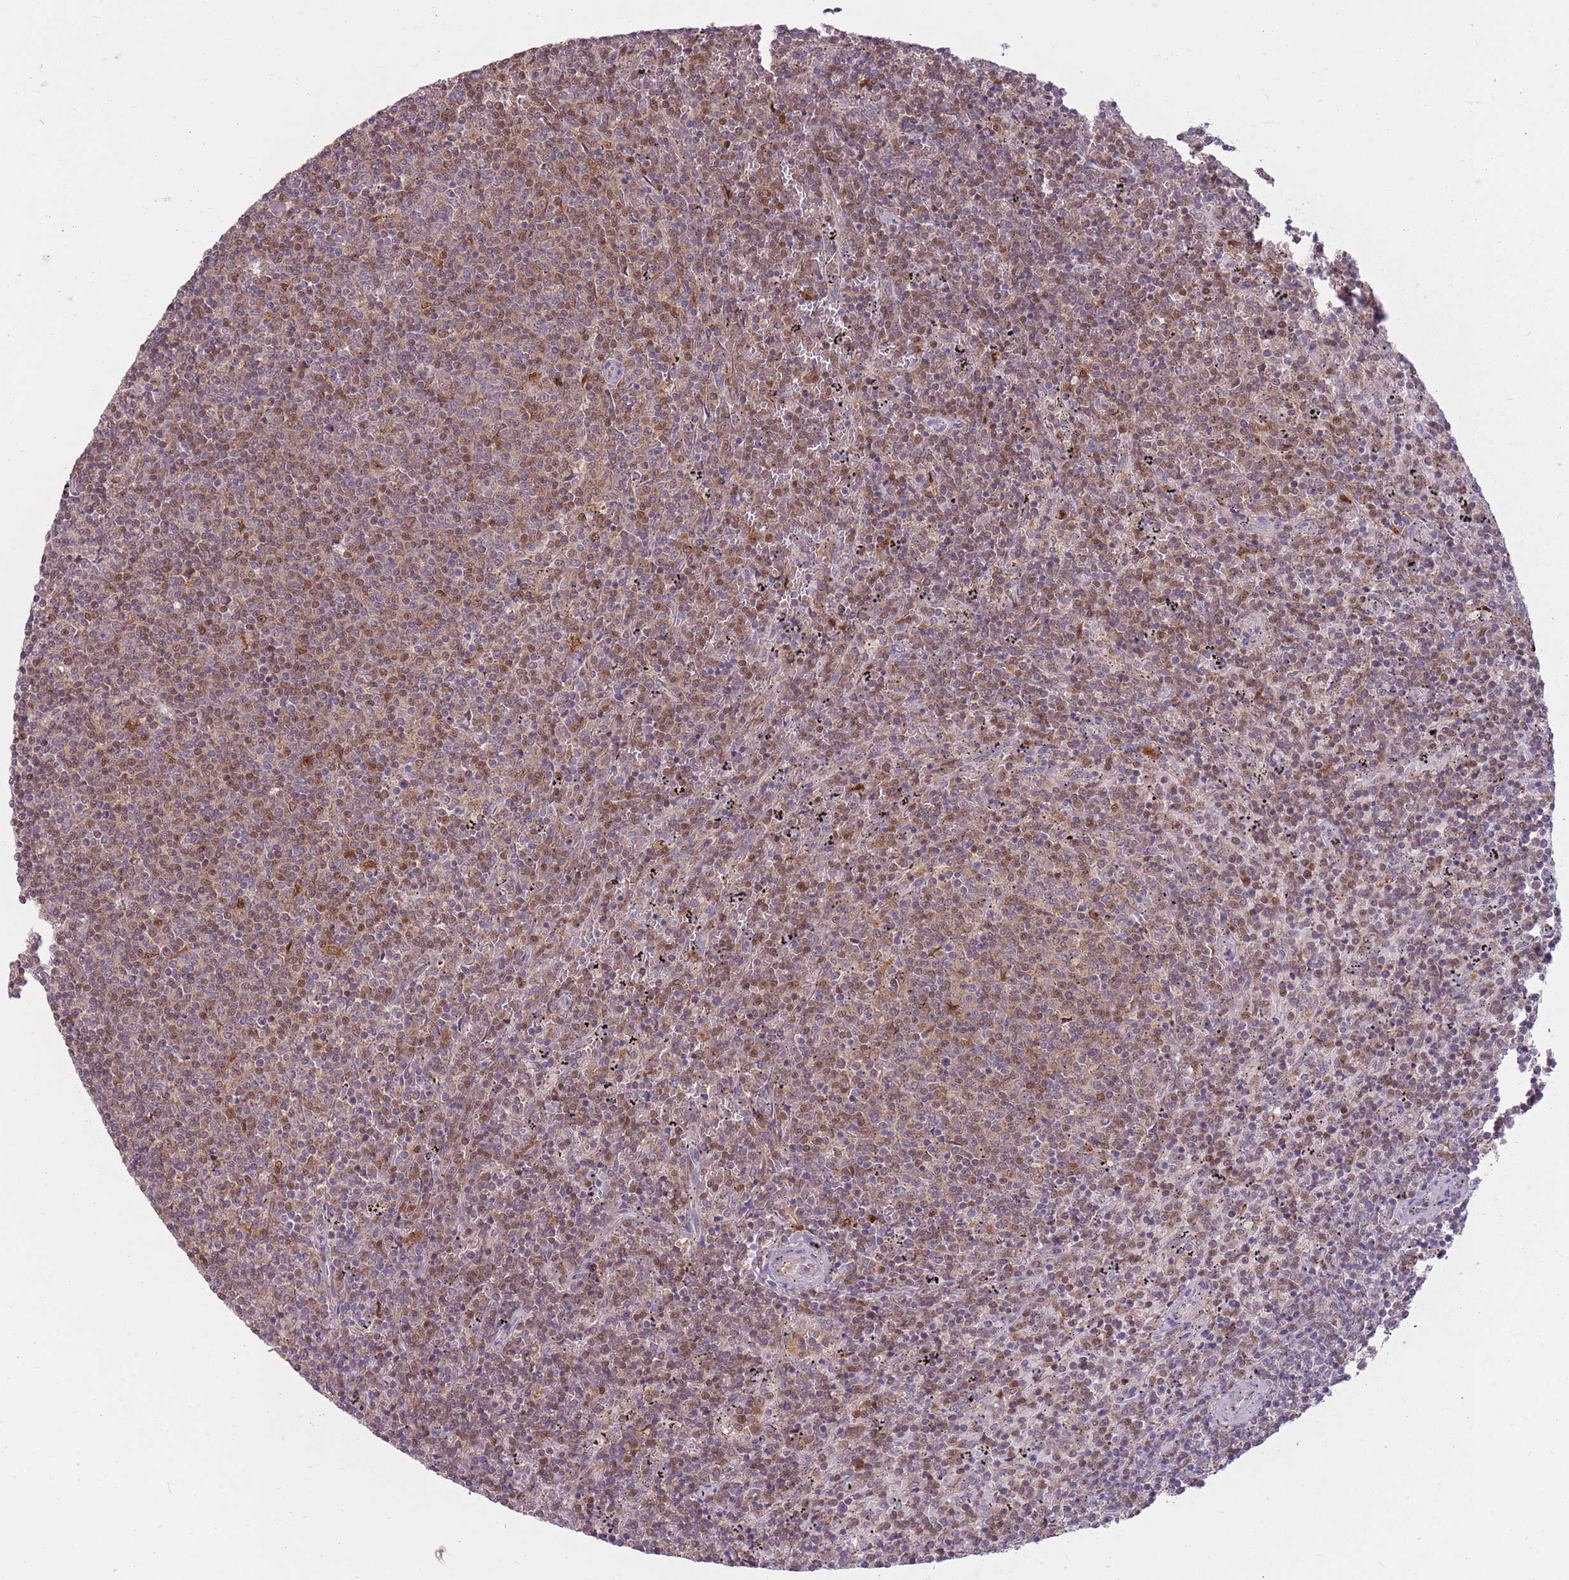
{"staining": {"intensity": "weak", "quantity": "25%-75%", "location": "cytoplasmic/membranous,nuclear"}, "tissue": "lymphoma", "cell_type": "Tumor cells", "image_type": "cancer", "snomed": [{"axis": "morphology", "description": "Malignant lymphoma, non-Hodgkin's type, Low grade"}, {"axis": "topography", "description": "Spleen"}], "caption": "Malignant lymphoma, non-Hodgkin's type (low-grade) tissue exhibits weak cytoplasmic/membranous and nuclear staining in about 25%-75% of tumor cells, visualized by immunohistochemistry.", "gene": "LGALS9", "patient": {"sex": "female", "age": 50}}